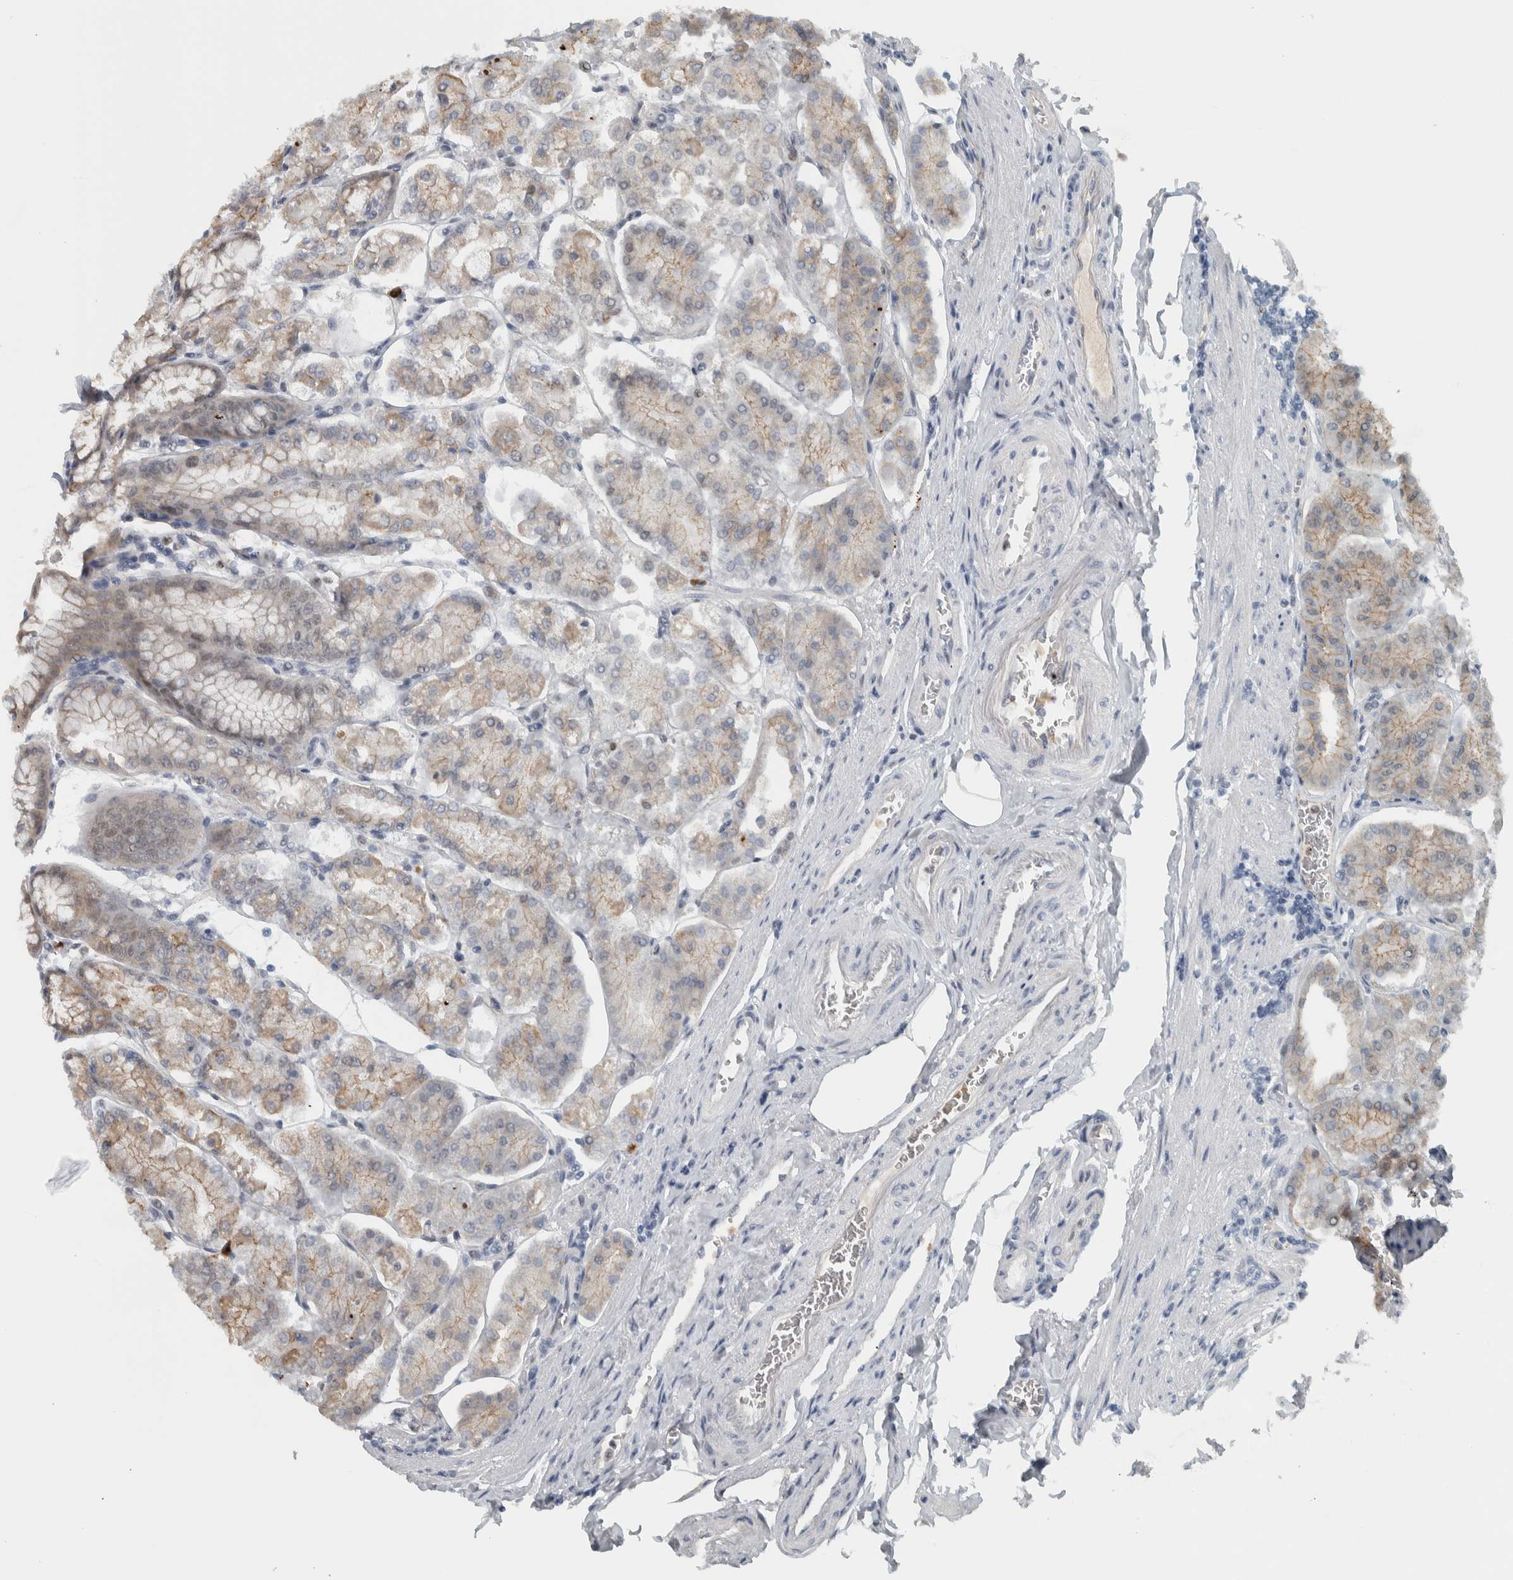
{"staining": {"intensity": "moderate", "quantity": ">75%", "location": "cytoplasmic/membranous,nuclear"}, "tissue": "stomach", "cell_type": "Glandular cells", "image_type": "normal", "snomed": [{"axis": "morphology", "description": "Normal tissue, NOS"}, {"axis": "topography", "description": "Stomach, lower"}], "caption": "Immunohistochemical staining of benign human stomach shows >75% levels of moderate cytoplasmic/membranous,nuclear protein staining in about >75% of glandular cells.", "gene": "ADPRM", "patient": {"sex": "male", "age": 71}}